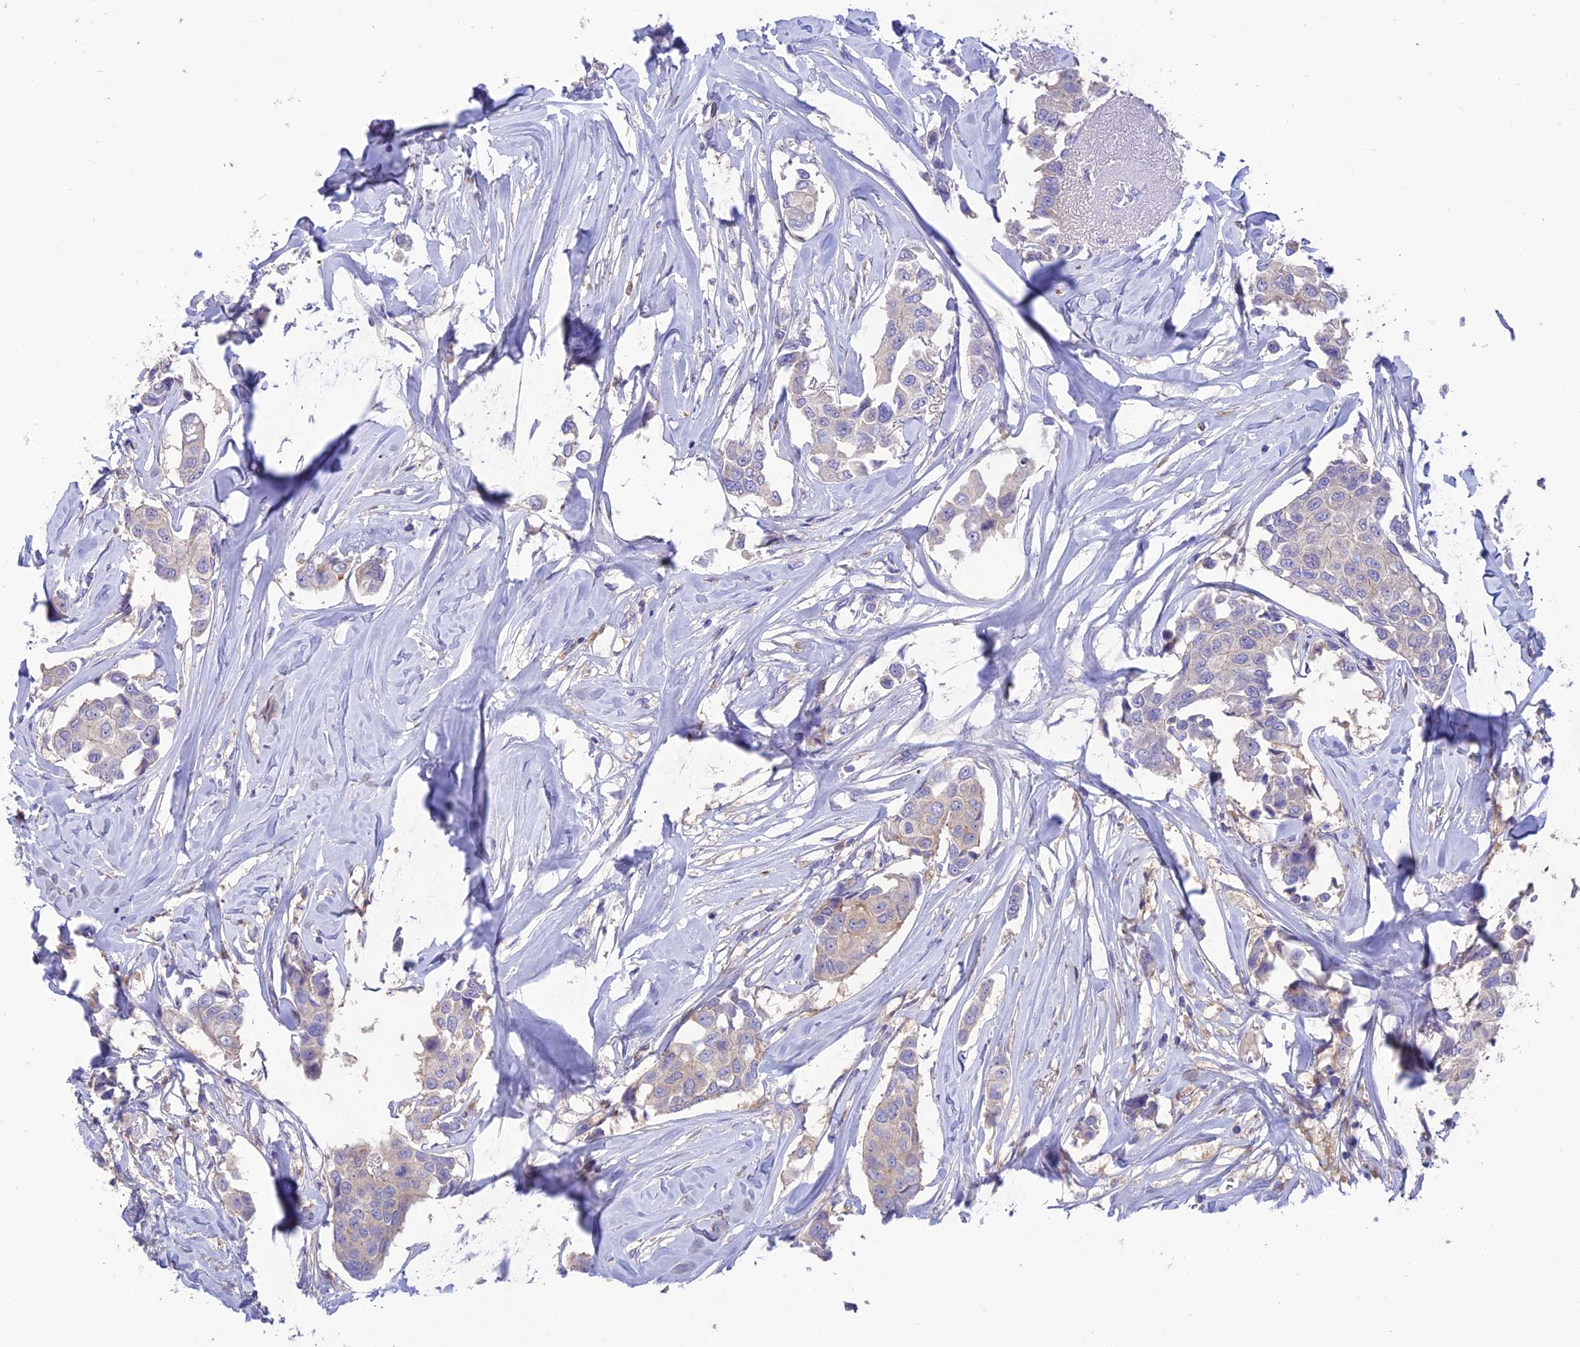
{"staining": {"intensity": "negative", "quantity": "none", "location": "none"}, "tissue": "breast cancer", "cell_type": "Tumor cells", "image_type": "cancer", "snomed": [{"axis": "morphology", "description": "Duct carcinoma"}, {"axis": "topography", "description": "Breast"}], "caption": "Immunohistochemistry photomicrograph of infiltrating ductal carcinoma (breast) stained for a protein (brown), which demonstrates no staining in tumor cells.", "gene": "SFT2D2", "patient": {"sex": "female", "age": 80}}